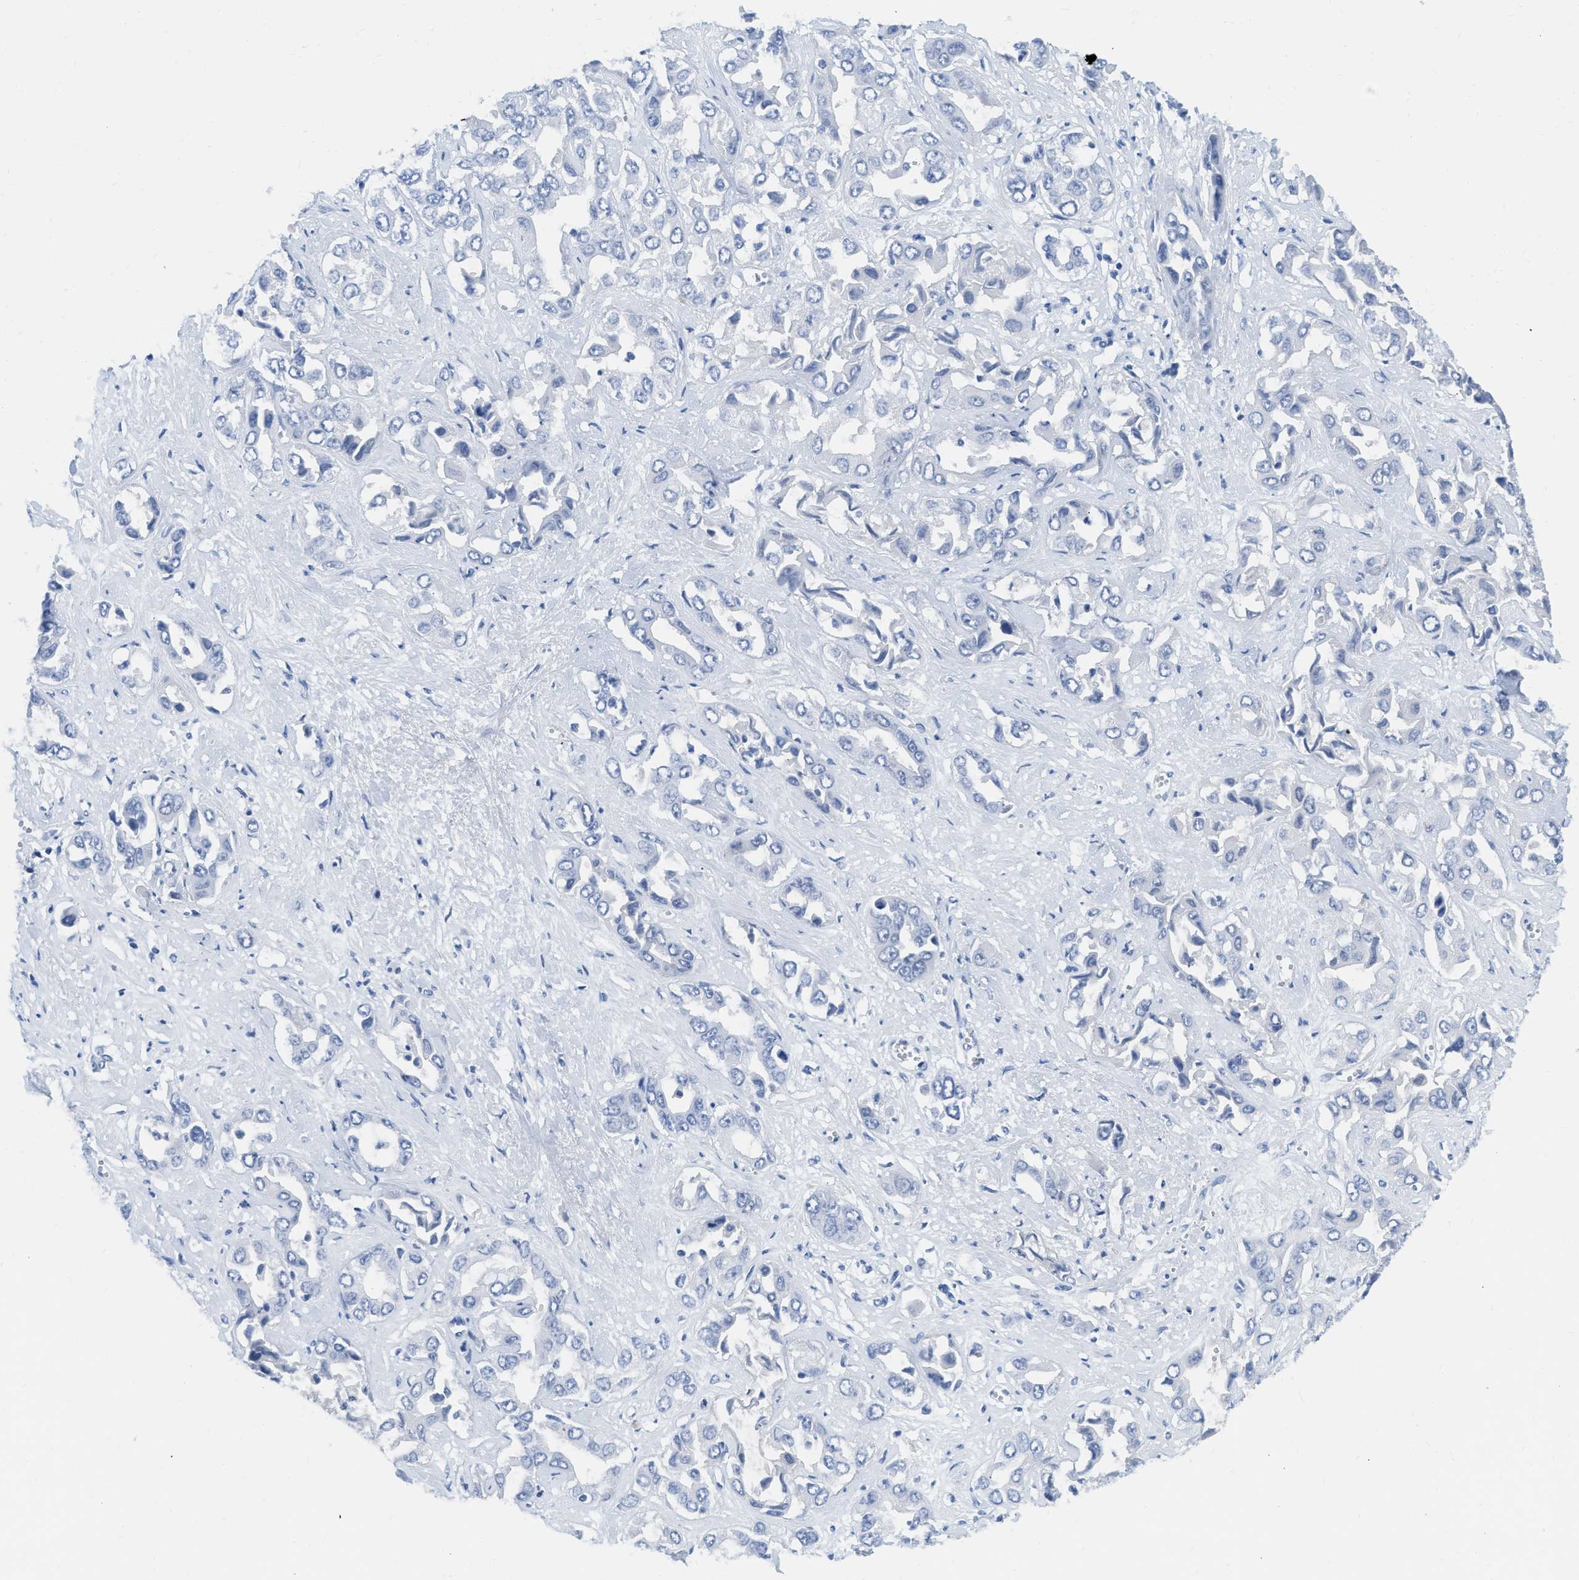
{"staining": {"intensity": "negative", "quantity": "none", "location": "none"}, "tissue": "liver cancer", "cell_type": "Tumor cells", "image_type": "cancer", "snomed": [{"axis": "morphology", "description": "Cholangiocarcinoma"}, {"axis": "topography", "description": "Liver"}], "caption": "High magnification brightfield microscopy of liver cancer (cholangiocarcinoma) stained with DAB (brown) and counterstained with hematoxylin (blue): tumor cells show no significant expression.", "gene": "TCF7", "patient": {"sex": "female", "age": 52}}